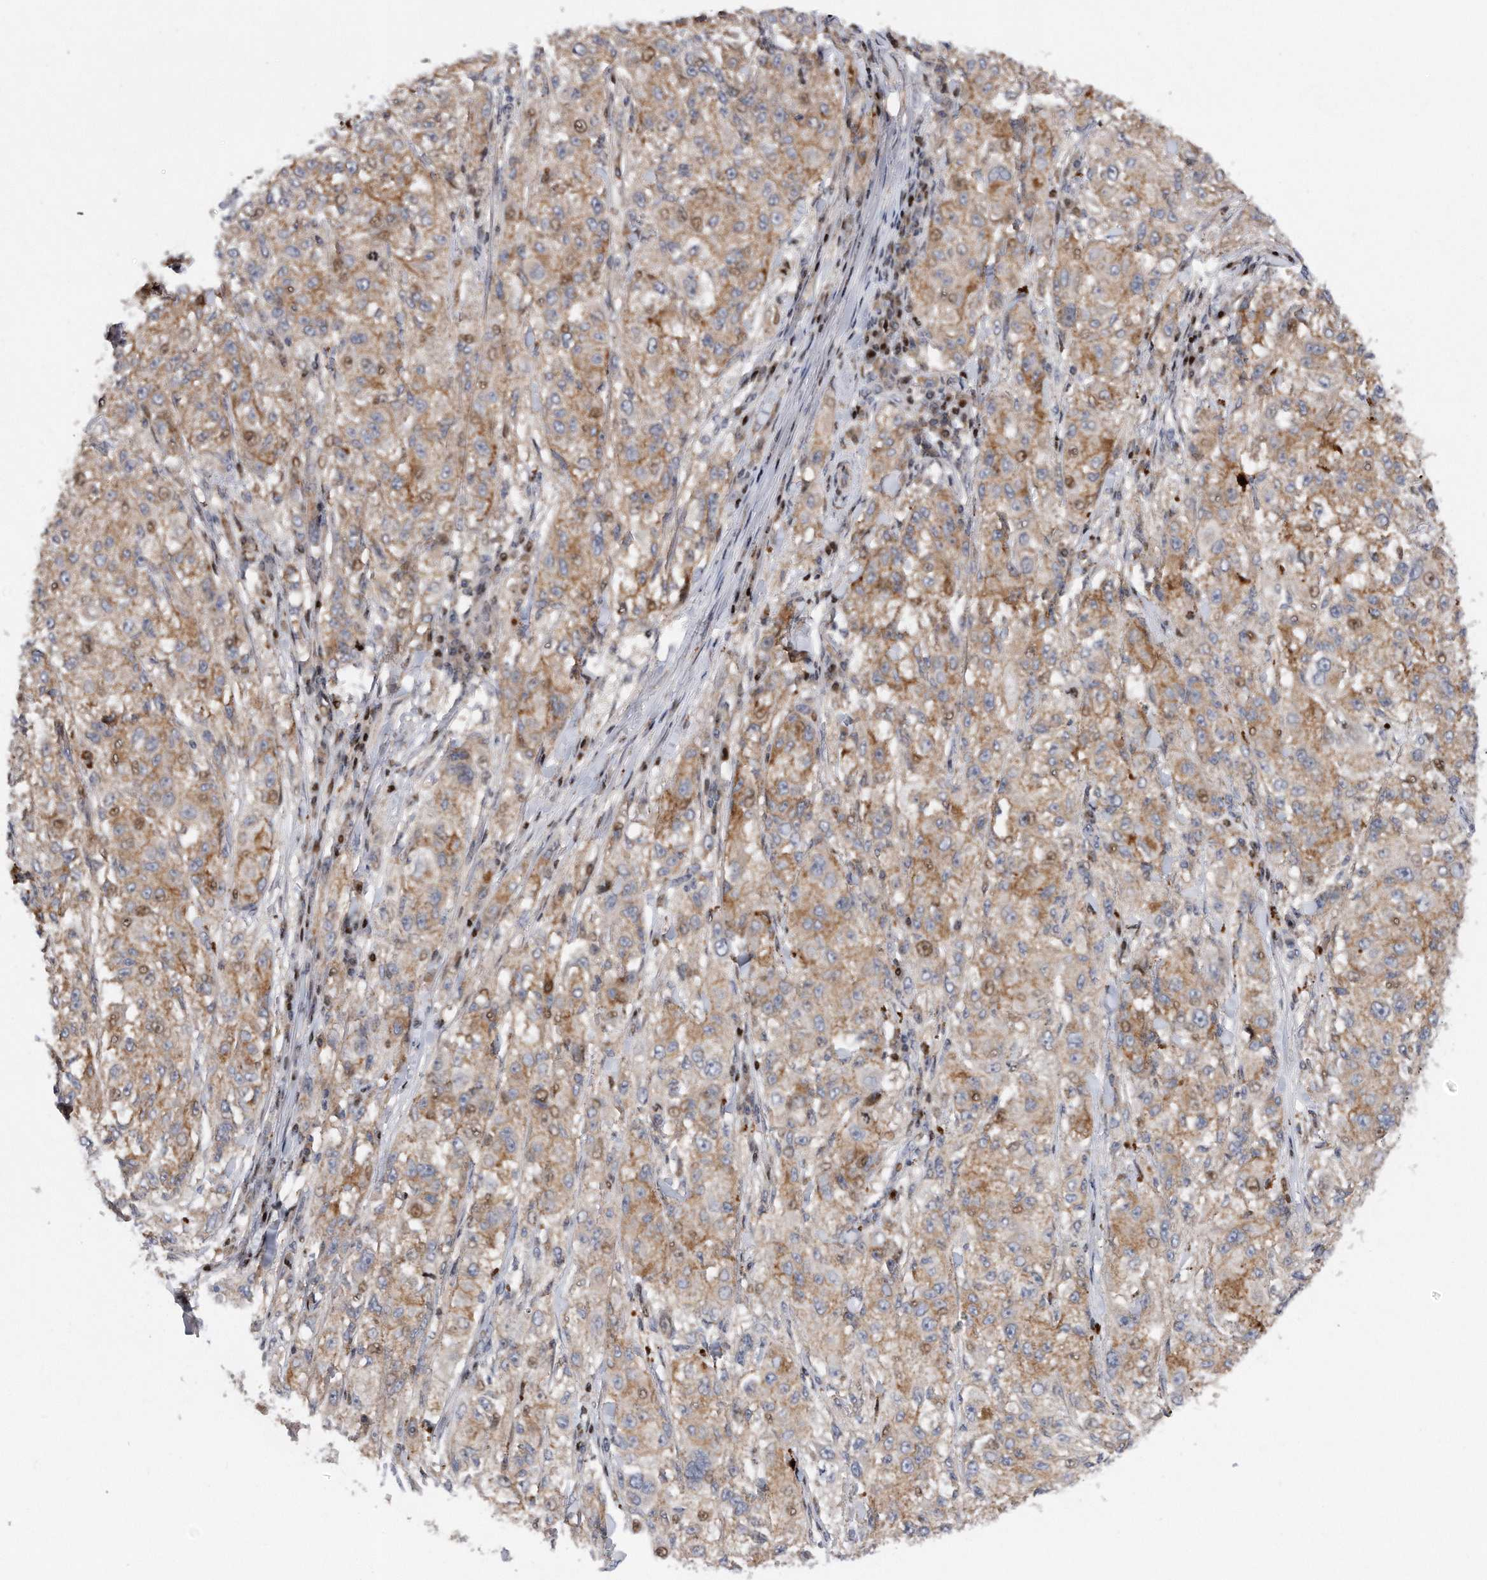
{"staining": {"intensity": "weak", "quantity": ">75%", "location": "cytoplasmic/membranous"}, "tissue": "melanoma", "cell_type": "Tumor cells", "image_type": "cancer", "snomed": [{"axis": "morphology", "description": "Necrosis, NOS"}, {"axis": "morphology", "description": "Malignant melanoma, NOS"}, {"axis": "topography", "description": "Skin"}], "caption": "Tumor cells exhibit weak cytoplasmic/membranous staining in approximately >75% of cells in melanoma.", "gene": "CDH12", "patient": {"sex": "female", "age": 87}}